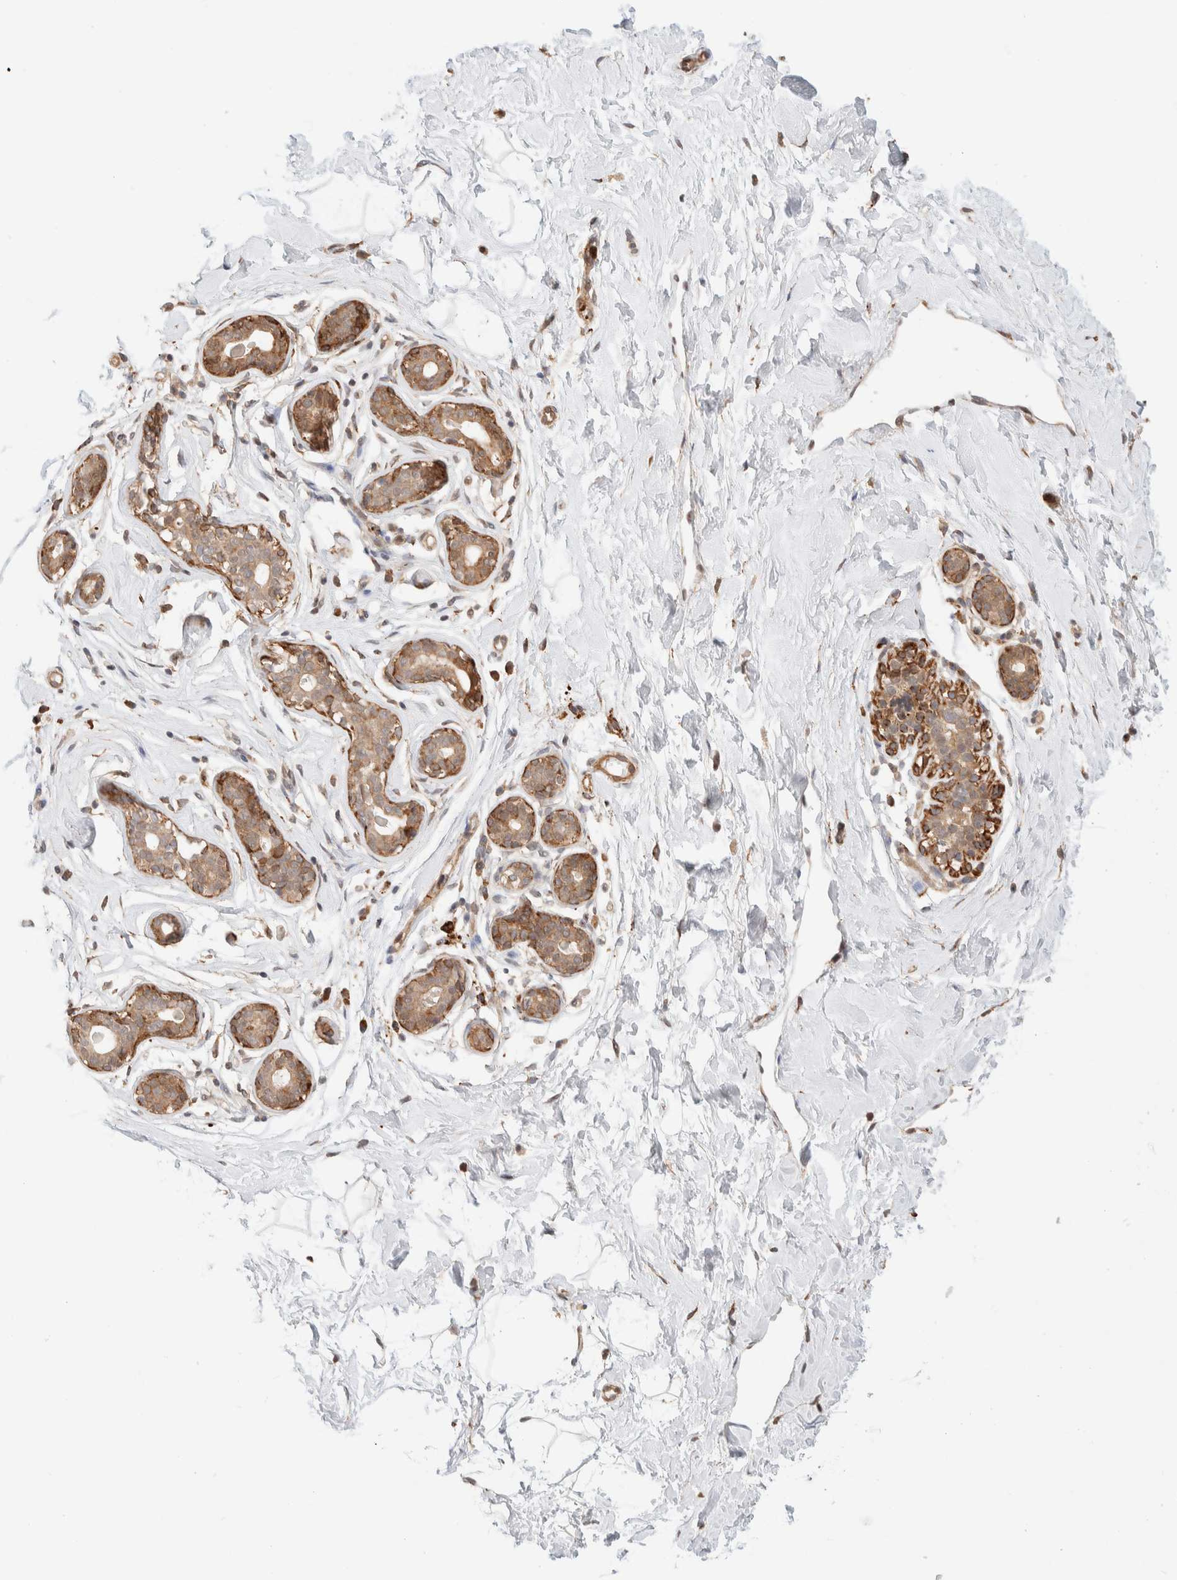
{"staining": {"intensity": "moderate", "quantity": ">75%", "location": "cytoplasmic/membranous,nuclear"}, "tissue": "breast", "cell_type": "Adipocytes", "image_type": "normal", "snomed": [{"axis": "morphology", "description": "Normal tissue, NOS"}, {"axis": "topography", "description": "Breast"}], "caption": "Unremarkable breast displays moderate cytoplasmic/membranous,nuclear expression in about >75% of adipocytes.", "gene": "INTS1", "patient": {"sex": "female", "age": 23}}